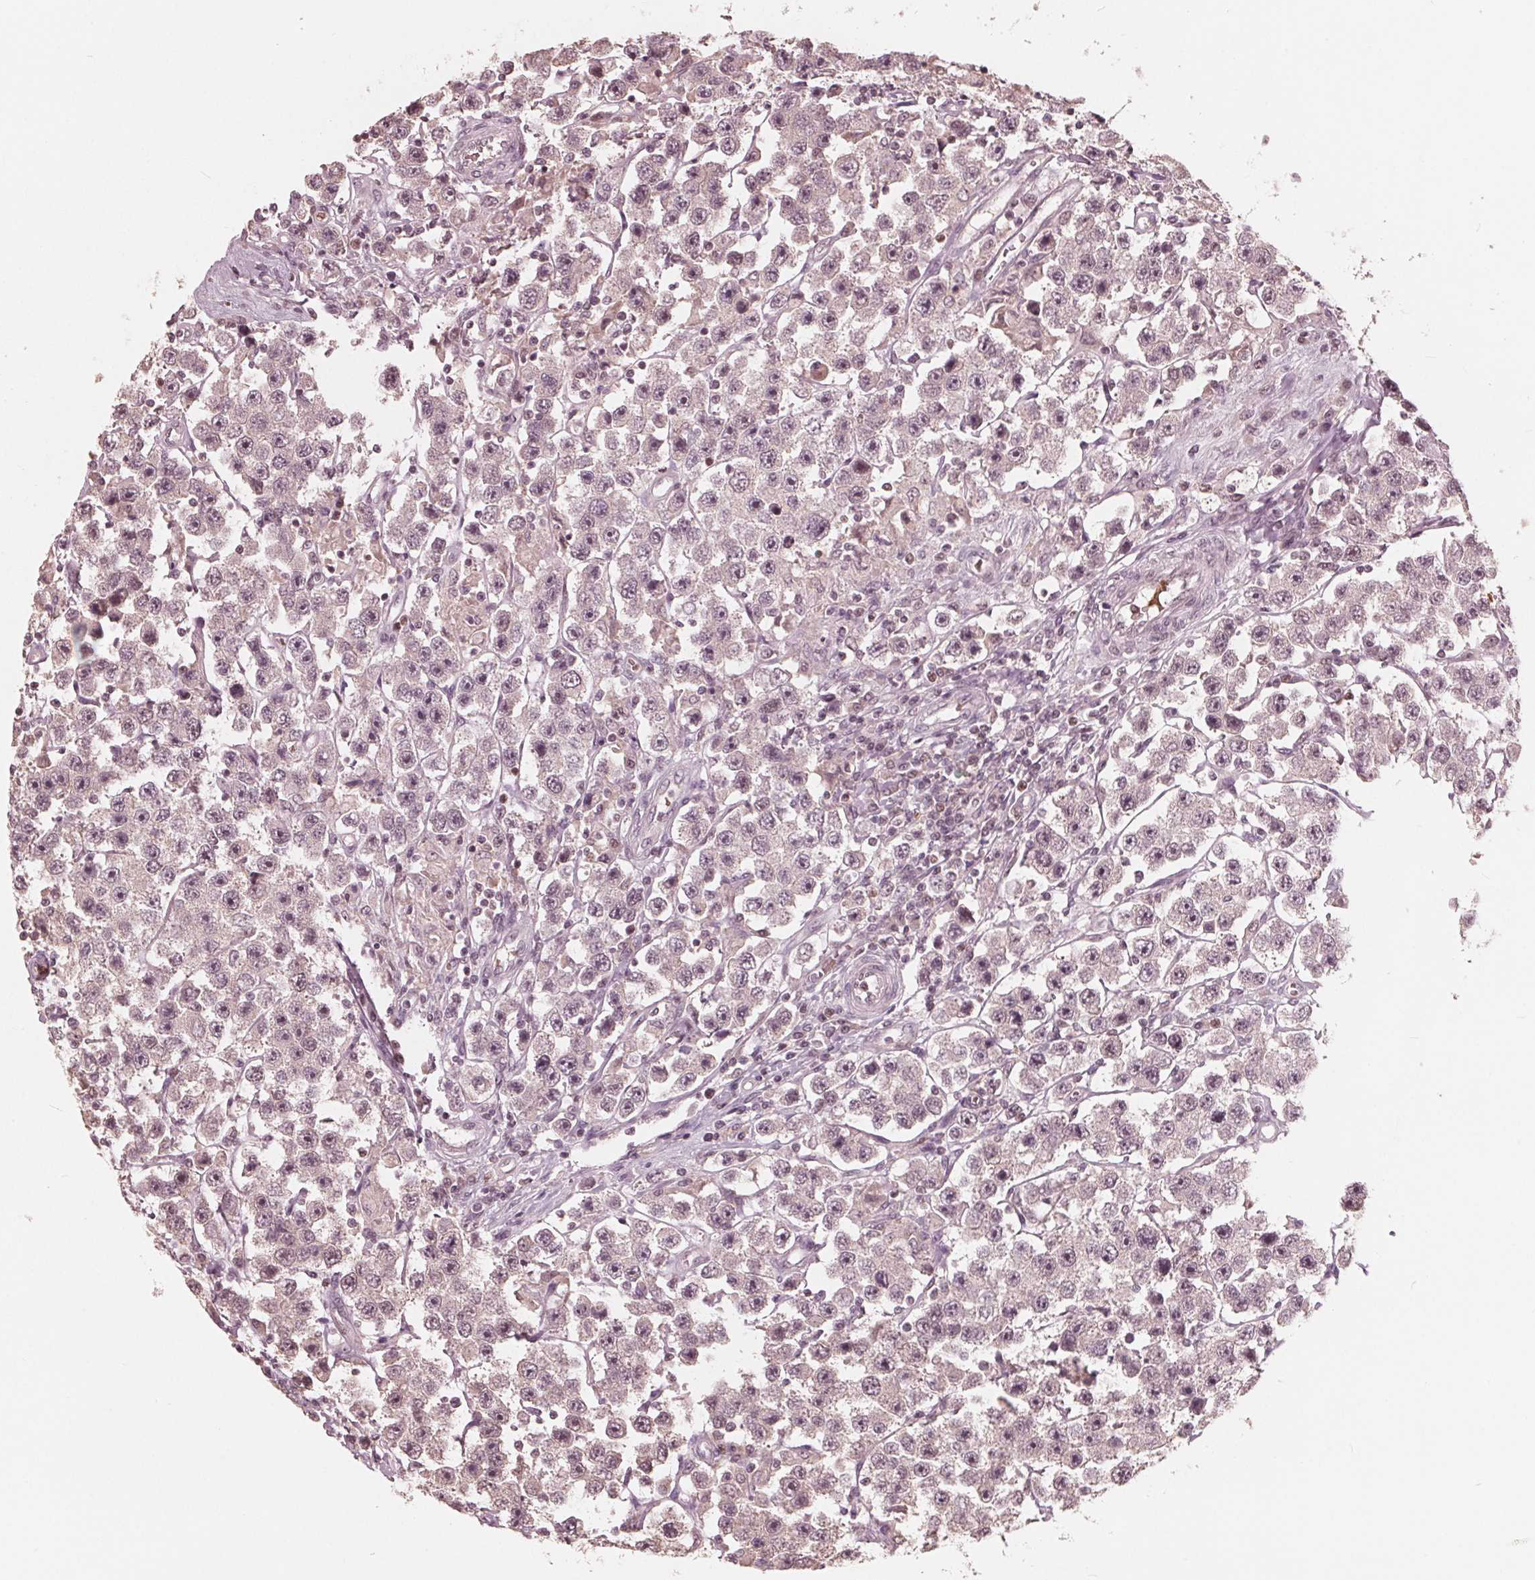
{"staining": {"intensity": "weak", "quantity": "<25%", "location": "nuclear"}, "tissue": "testis cancer", "cell_type": "Tumor cells", "image_type": "cancer", "snomed": [{"axis": "morphology", "description": "Seminoma, NOS"}, {"axis": "topography", "description": "Testis"}], "caption": "DAB (3,3'-diaminobenzidine) immunohistochemical staining of testis cancer (seminoma) shows no significant staining in tumor cells.", "gene": "HIRIP3", "patient": {"sex": "male", "age": 45}}